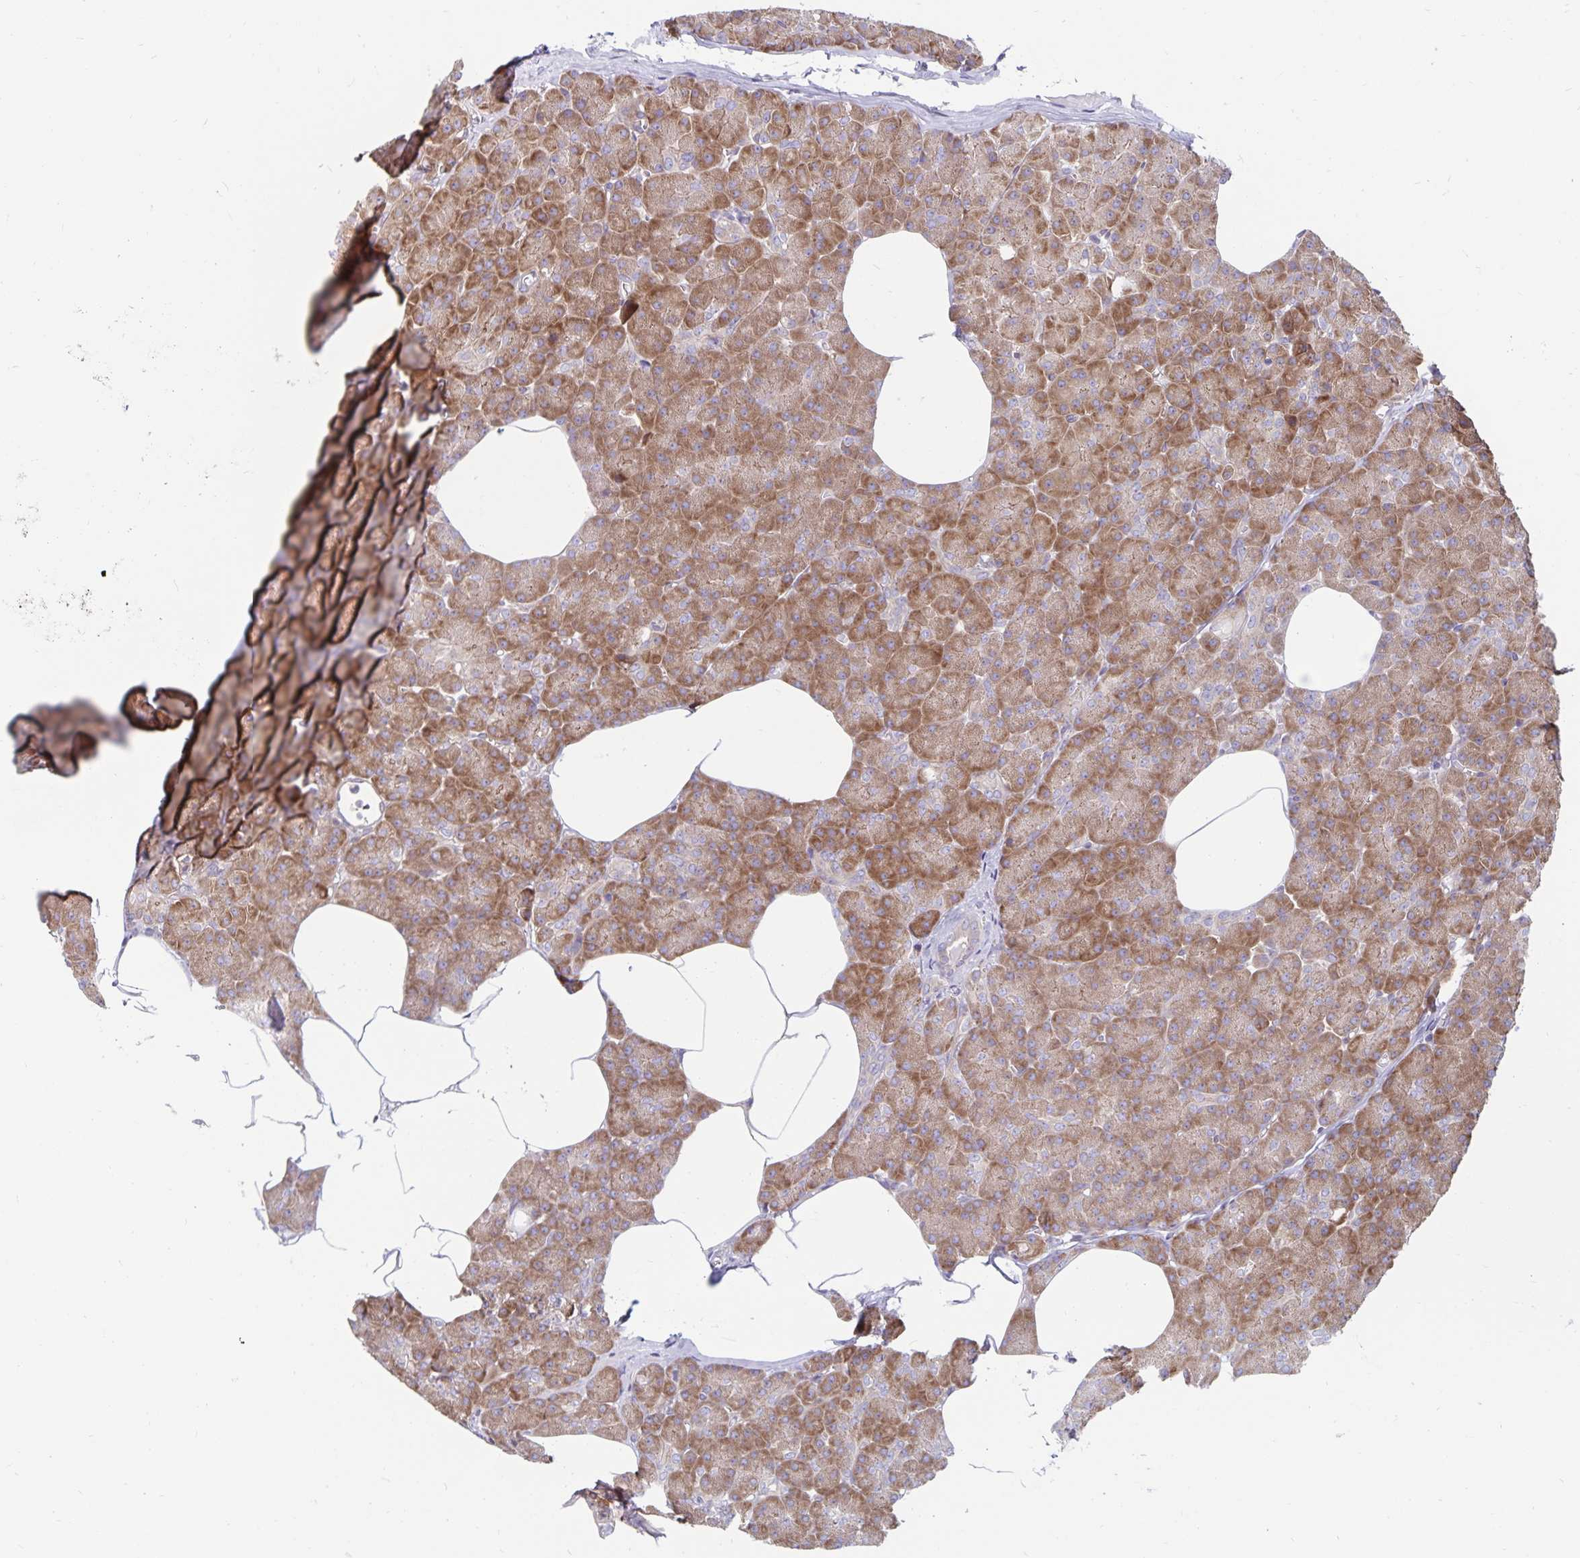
{"staining": {"intensity": "moderate", "quantity": ">75%", "location": "cytoplasmic/membranous"}, "tissue": "pancreas", "cell_type": "Exocrine glandular cells", "image_type": "normal", "snomed": [{"axis": "morphology", "description": "Normal tissue, NOS"}, {"axis": "topography", "description": "Pancreas"}], "caption": "Pancreas stained for a protein demonstrates moderate cytoplasmic/membranous positivity in exocrine glandular cells. (Stains: DAB in brown, nuclei in blue, Microscopy: brightfield microscopy at high magnification).", "gene": "SEC62", "patient": {"sex": "female", "age": 45}}